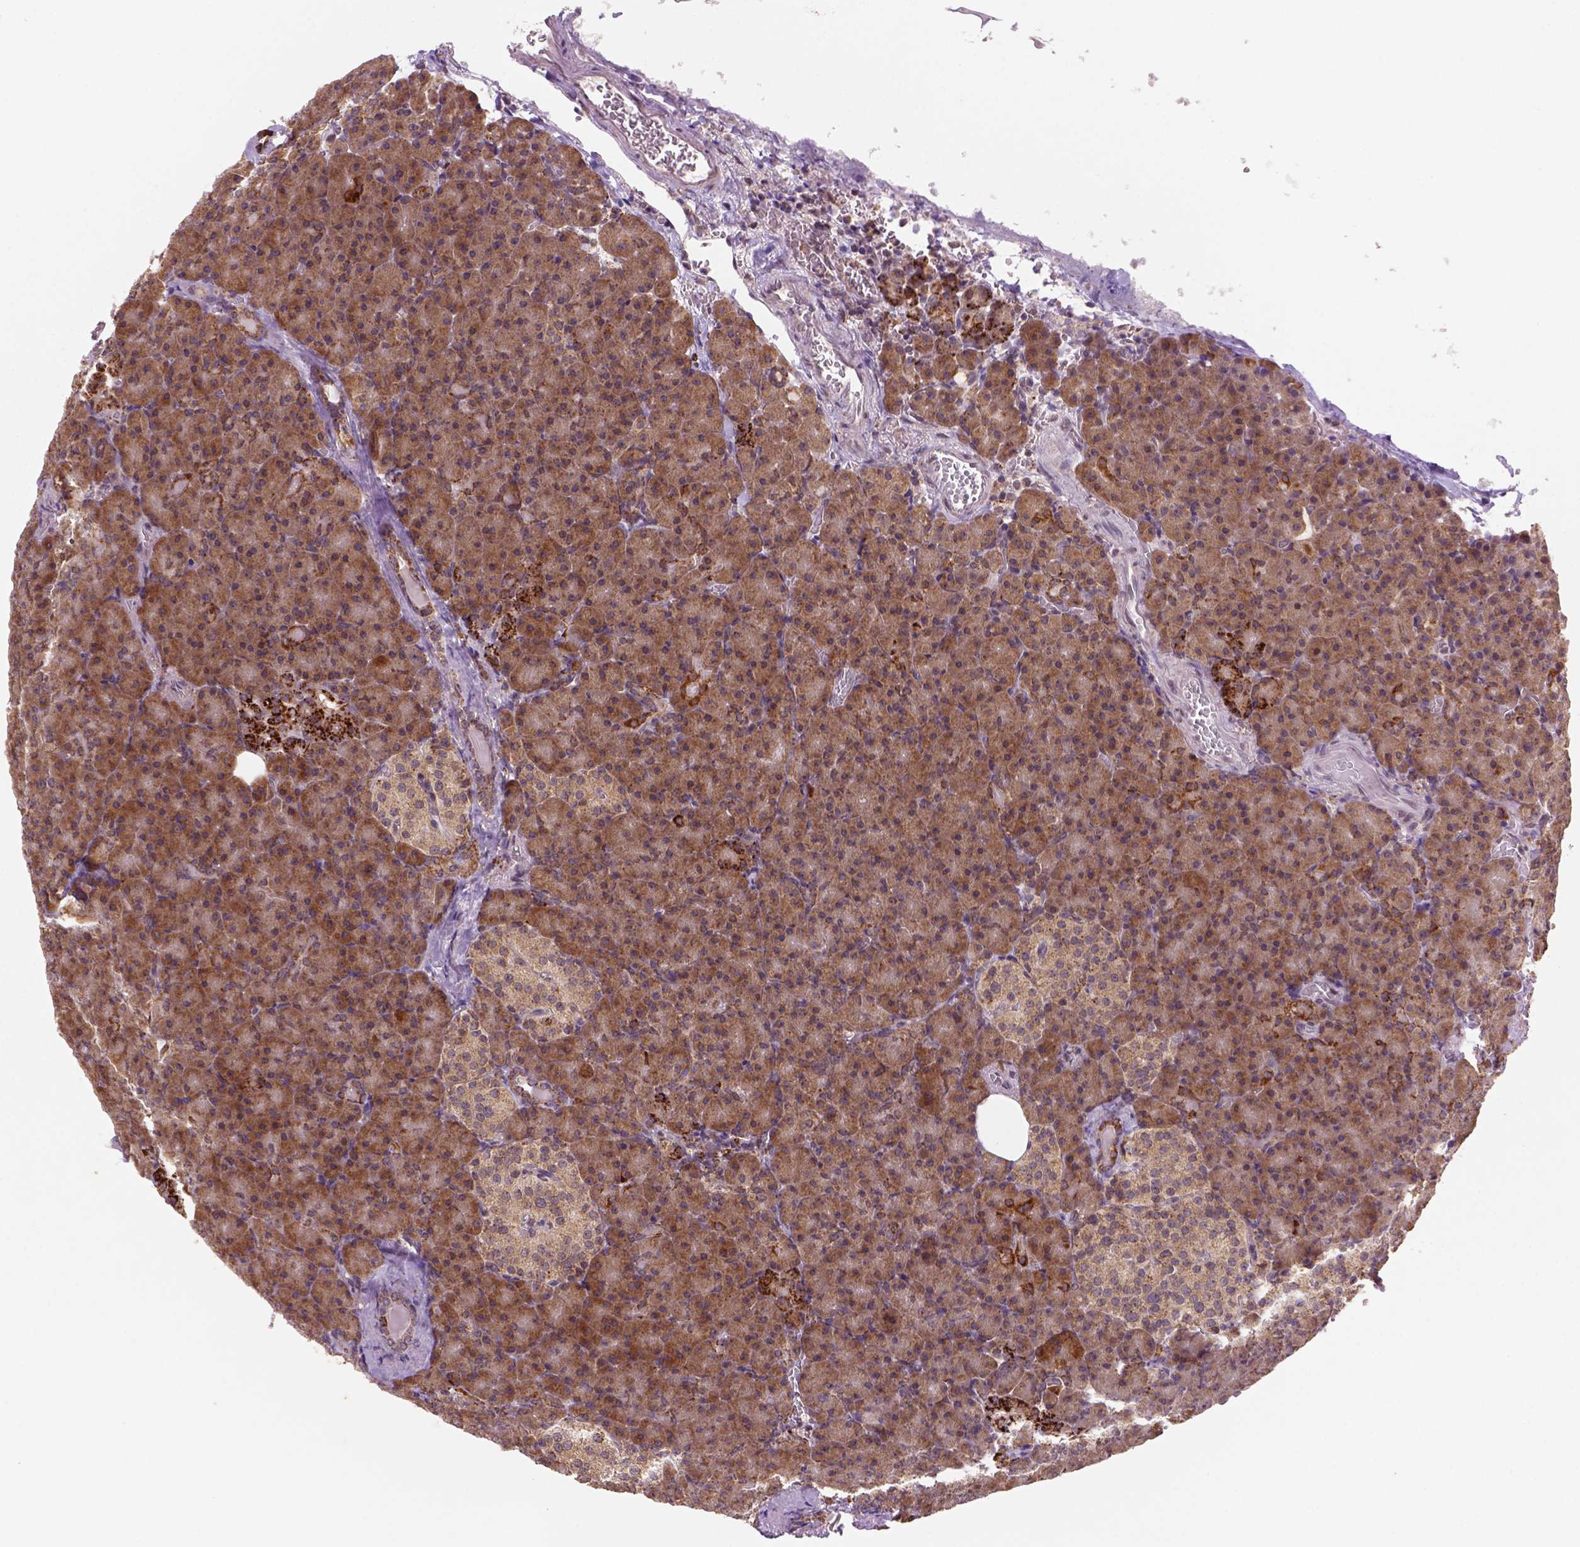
{"staining": {"intensity": "strong", "quantity": ">75%", "location": "cytoplasmic/membranous"}, "tissue": "pancreas", "cell_type": "Exocrine glandular cells", "image_type": "normal", "snomed": [{"axis": "morphology", "description": "Normal tissue, NOS"}, {"axis": "topography", "description": "Pancreas"}], "caption": "Immunohistochemical staining of unremarkable pancreas exhibits >75% levels of strong cytoplasmic/membranous protein expression in approximately >75% of exocrine glandular cells.", "gene": "FZD7", "patient": {"sex": "female", "age": 74}}